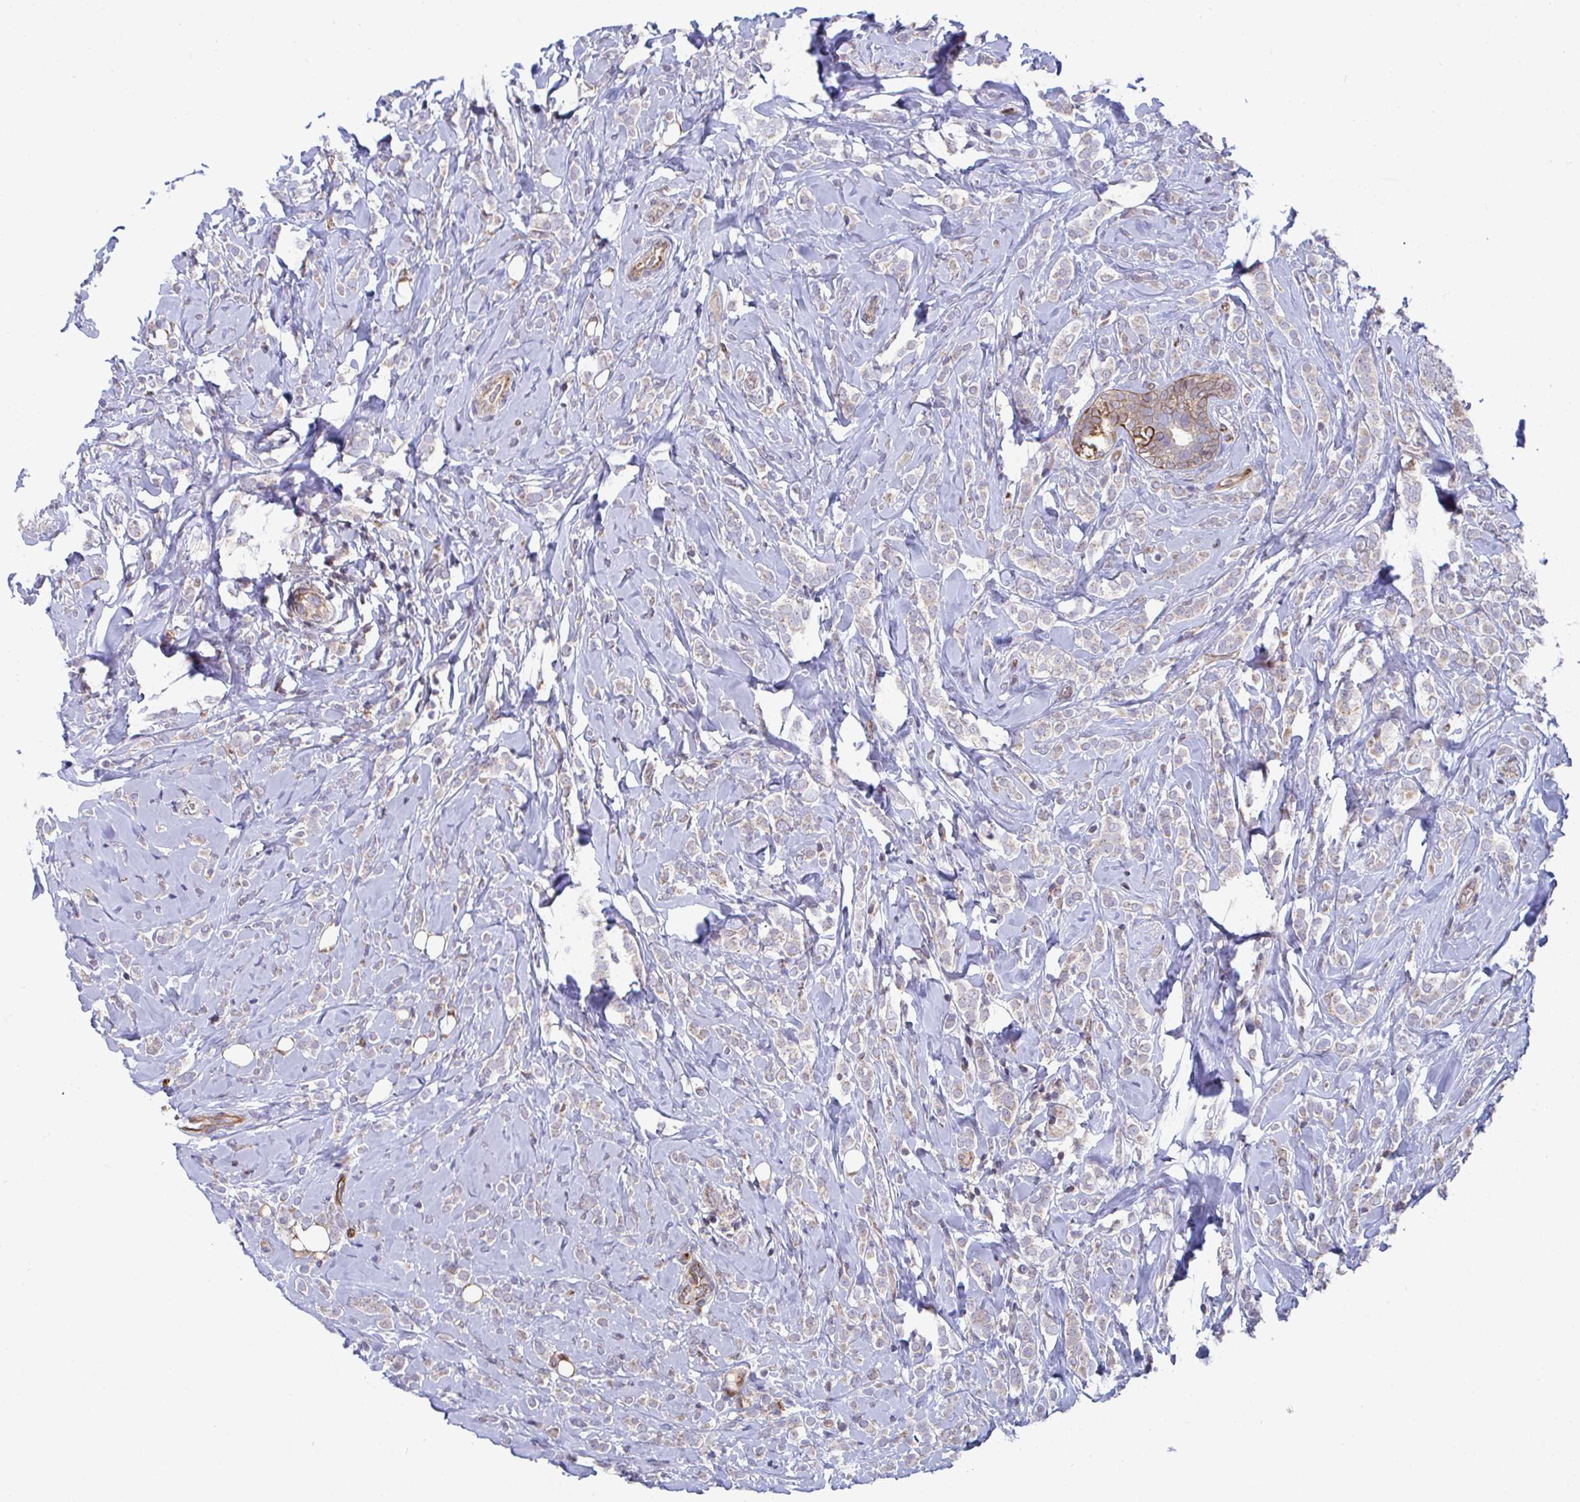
{"staining": {"intensity": "weak", "quantity": "<25%", "location": "cytoplasmic/membranous"}, "tissue": "breast cancer", "cell_type": "Tumor cells", "image_type": "cancer", "snomed": [{"axis": "morphology", "description": "Lobular carcinoma"}, {"axis": "topography", "description": "Breast"}], "caption": "This is an immunohistochemistry photomicrograph of breast lobular carcinoma. There is no staining in tumor cells.", "gene": "EIF1AD", "patient": {"sex": "female", "age": 49}}